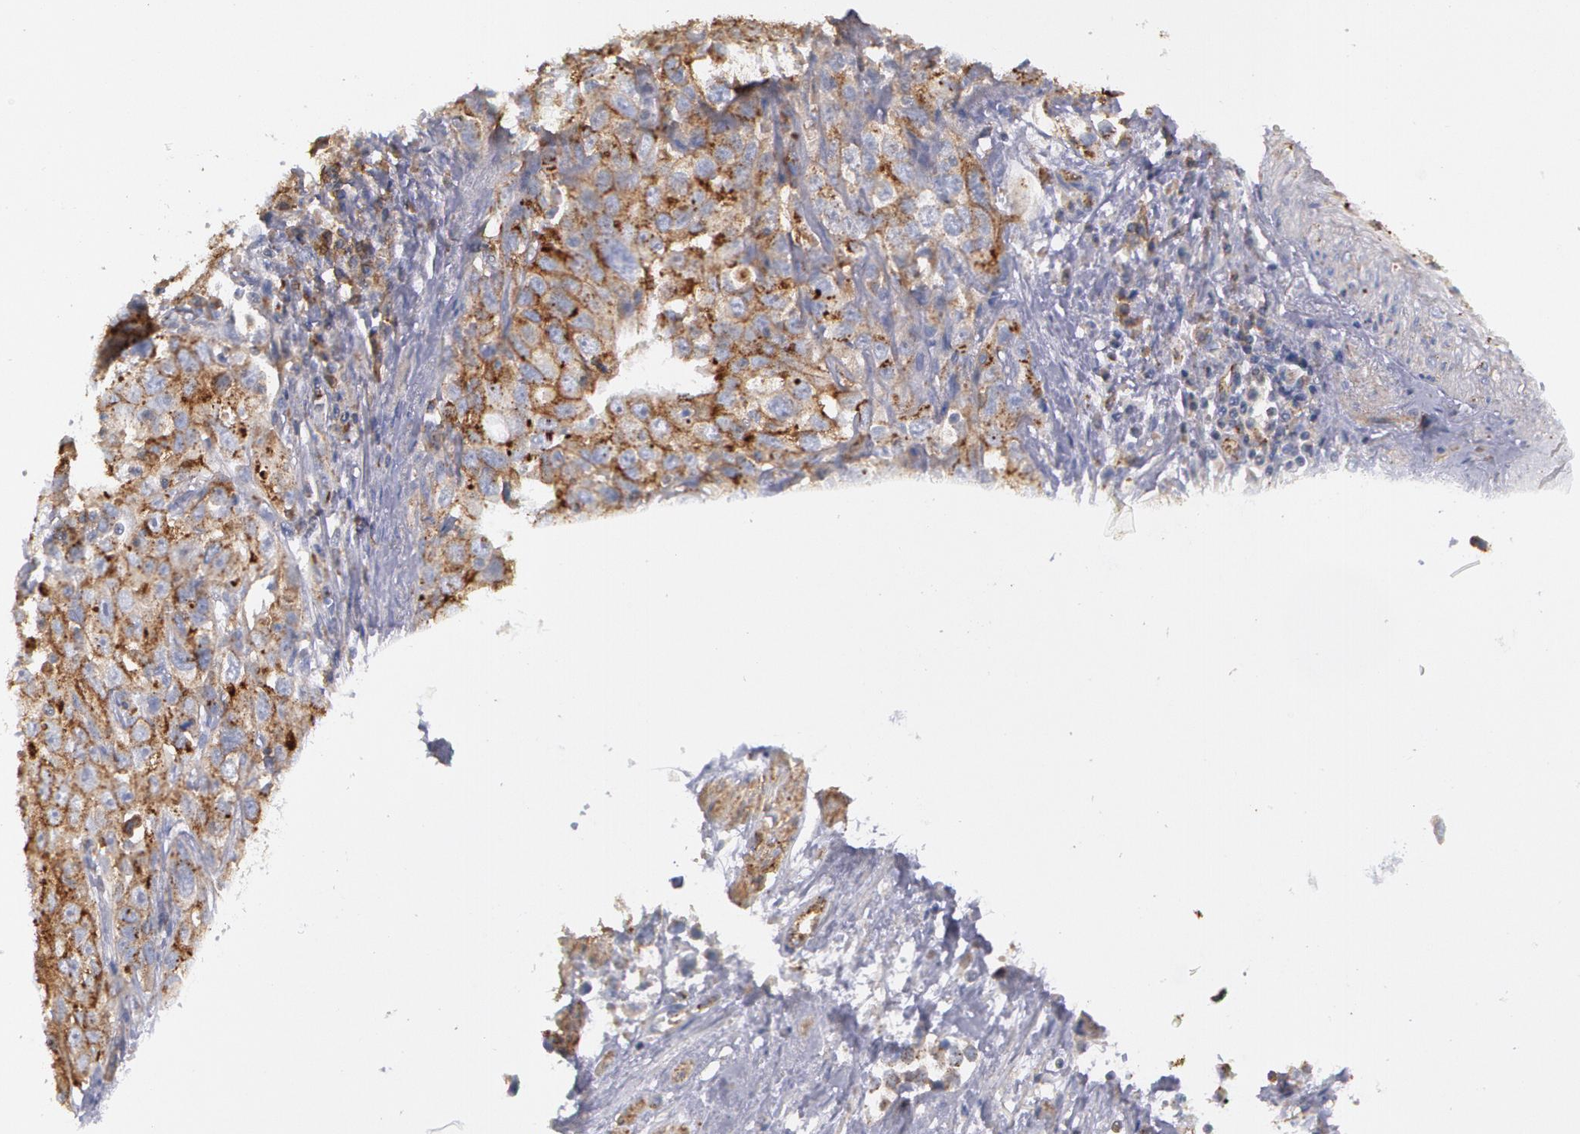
{"staining": {"intensity": "moderate", "quantity": ">75%", "location": "cytoplasmic/membranous"}, "tissue": "stomach cancer", "cell_type": "Tumor cells", "image_type": "cancer", "snomed": [{"axis": "morphology", "description": "Adenocarcinoma, NOS"}, {"axis": "topography", "description": "Stomach, upper"}], "caption": "A photomicrograph showing moderate cytoplasmic/membranous expression in approximately >75% of tumor cells in stomach cancer (adenocarcinoma), as visualized by brown immunohistochemical staining.", "gene": "FLOT2", "patient": {"sex": "male", "age": 76}}